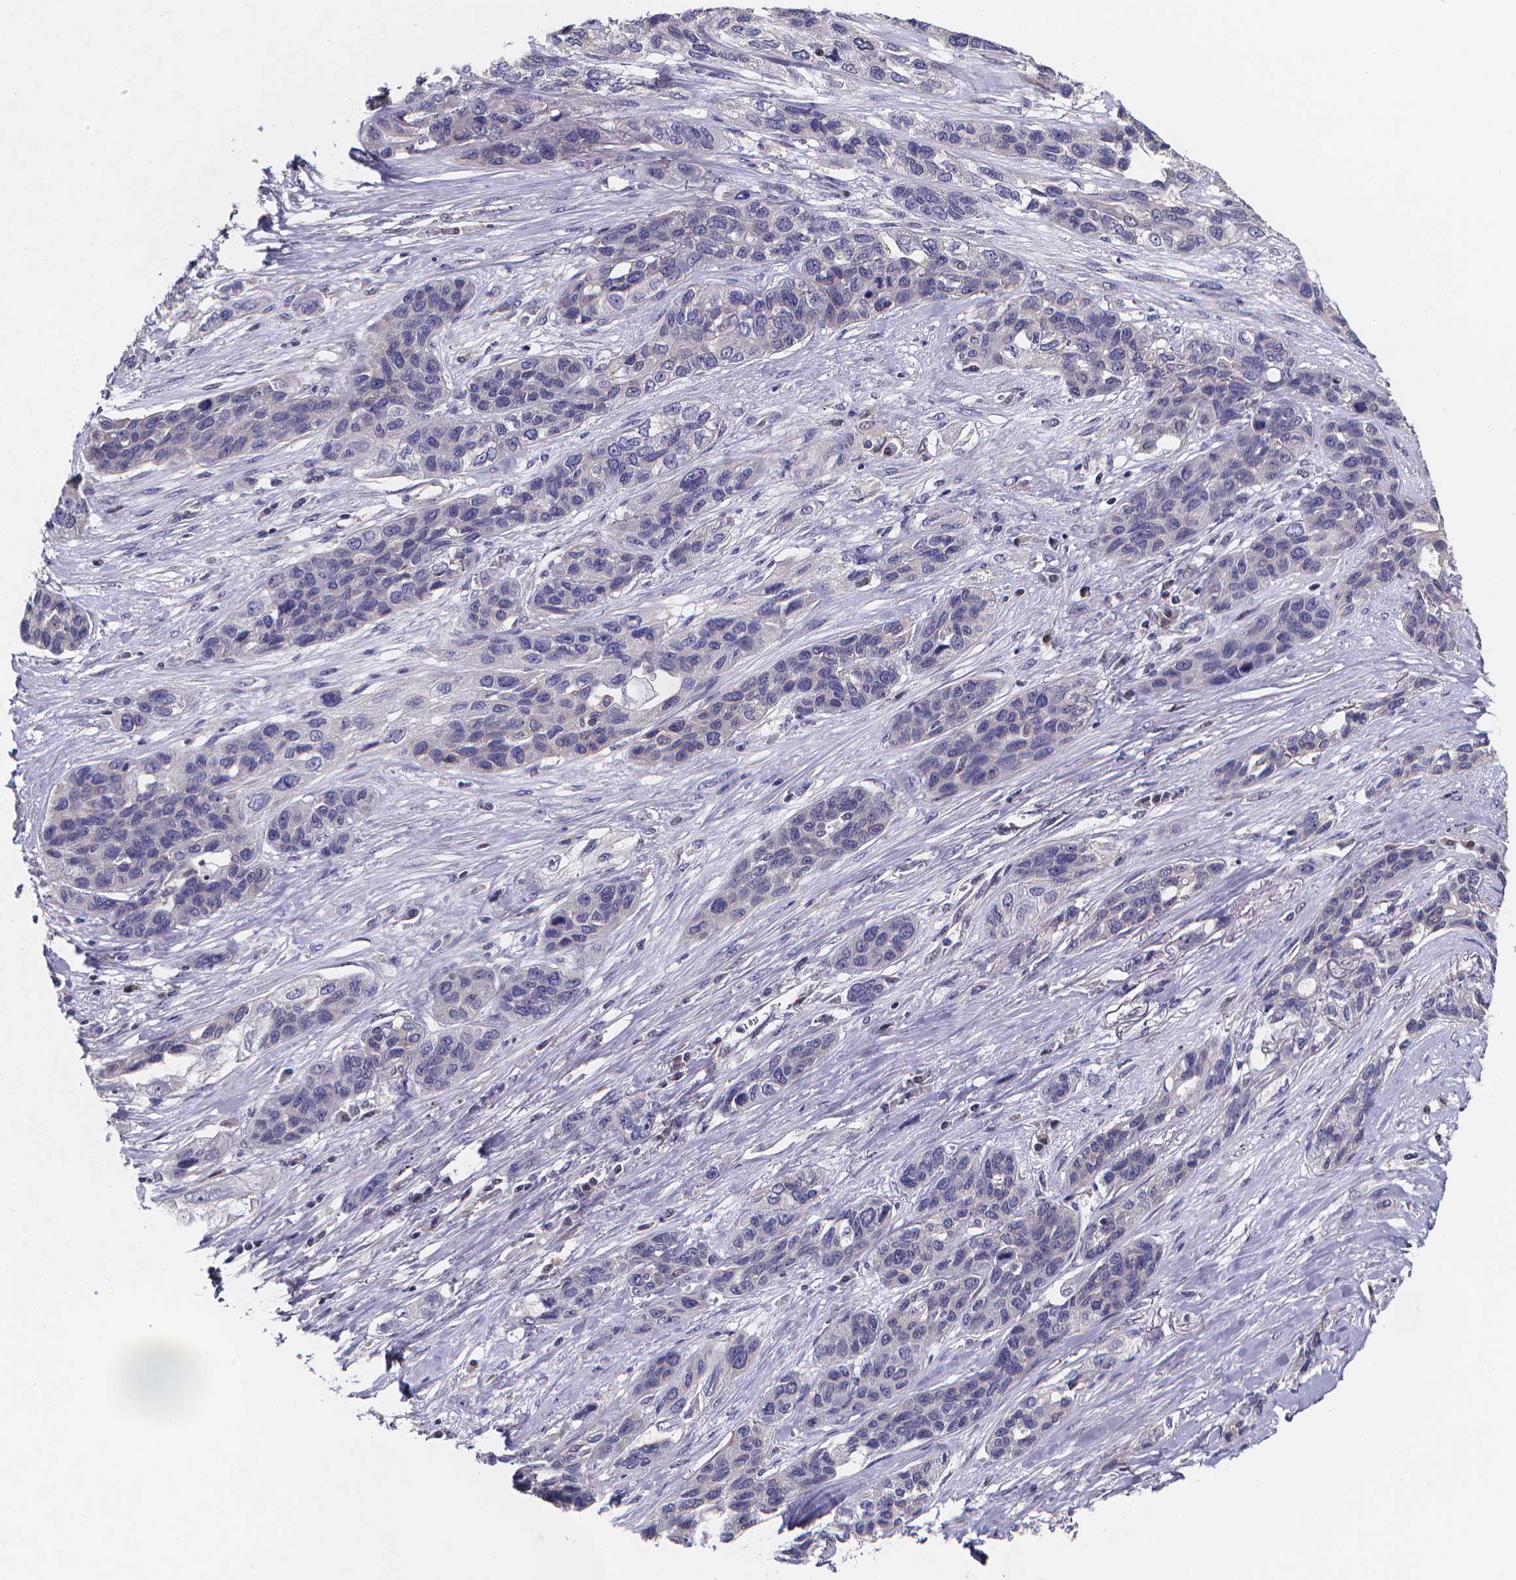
{"staining": {"intensity": "negative", "quantity": "none", "location": "none"}, "tissue": "lung cancer", "cell_type": "Tumor cells", "image_type": "cancer", "snomed": [{"axis": "morphology", "description": "Squamous cell carcinoma, NOS"}, {"axis": "topography", "description": "Lung"}], "caption": "Image shows no protein positivity in tumor cells of lung cancer (squamous cell carcinoma) tissue.", "gene": "PAH", "patient": {"sex": "female", "age": 70}}